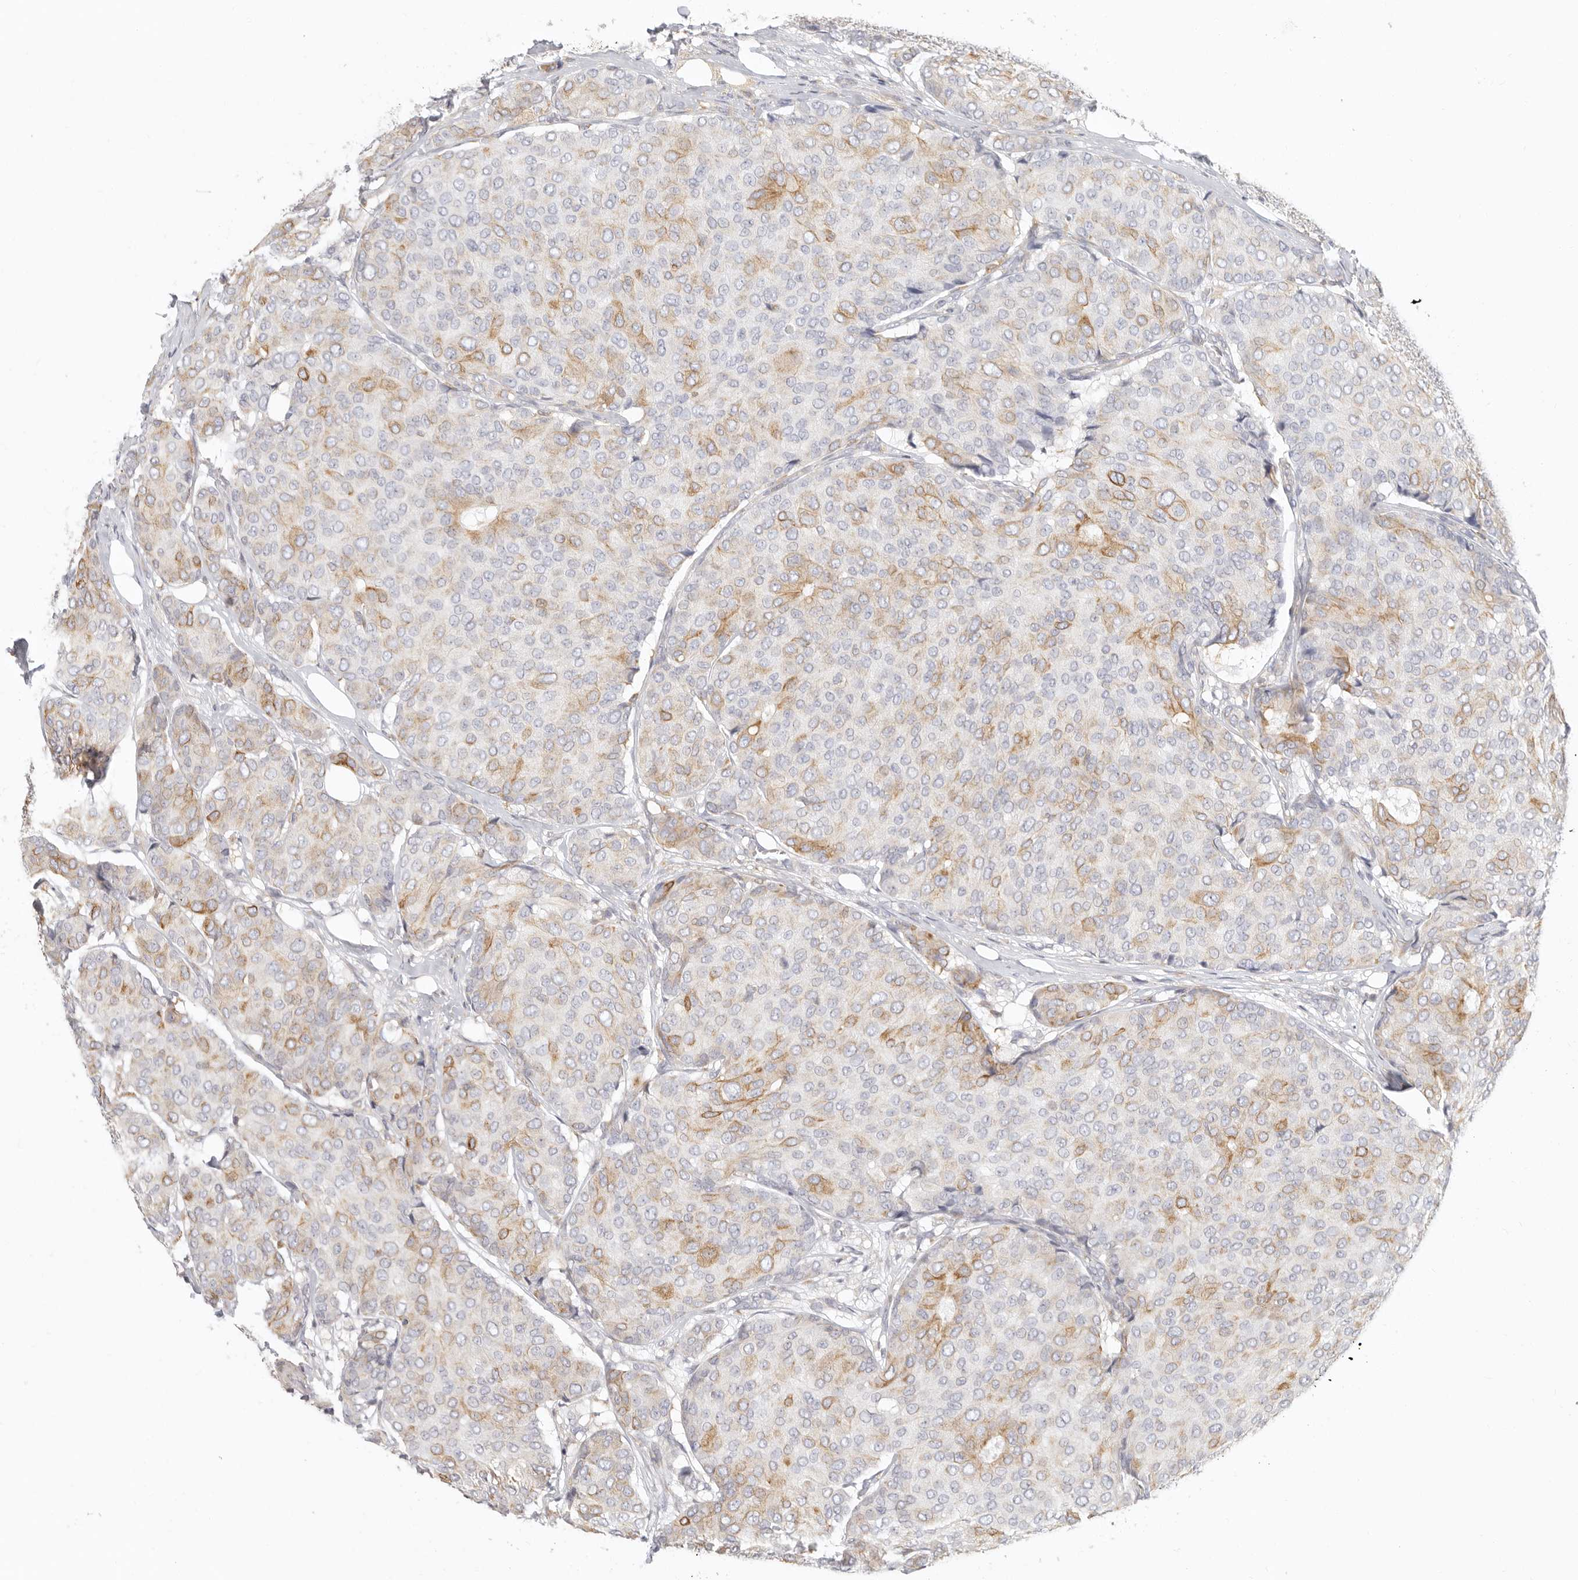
{"staining": {"intensity": "moderate", "quantity": "25%-75%", "location": "cytoplasmic/membranous"}, "tissue": "breast cancer", "cell_type": "Tumor cells", "image_type": "cancer", "snomed": [{"axis": "morphology", "description": "Duct carcinoma"}, {"axis": "topography", "description": "Breast"}], "caption": "DAB (3,3'-diaminobenzidine) immunohistochemical staining of human breast infiltrating ductal carcinoma demonstrates moderate cytoplasmic/membranous protein expression in approximately 25%-75% of tumor cells.", "gene": "NIBAN1", "patient": {"sex": "female", "age": 75}}